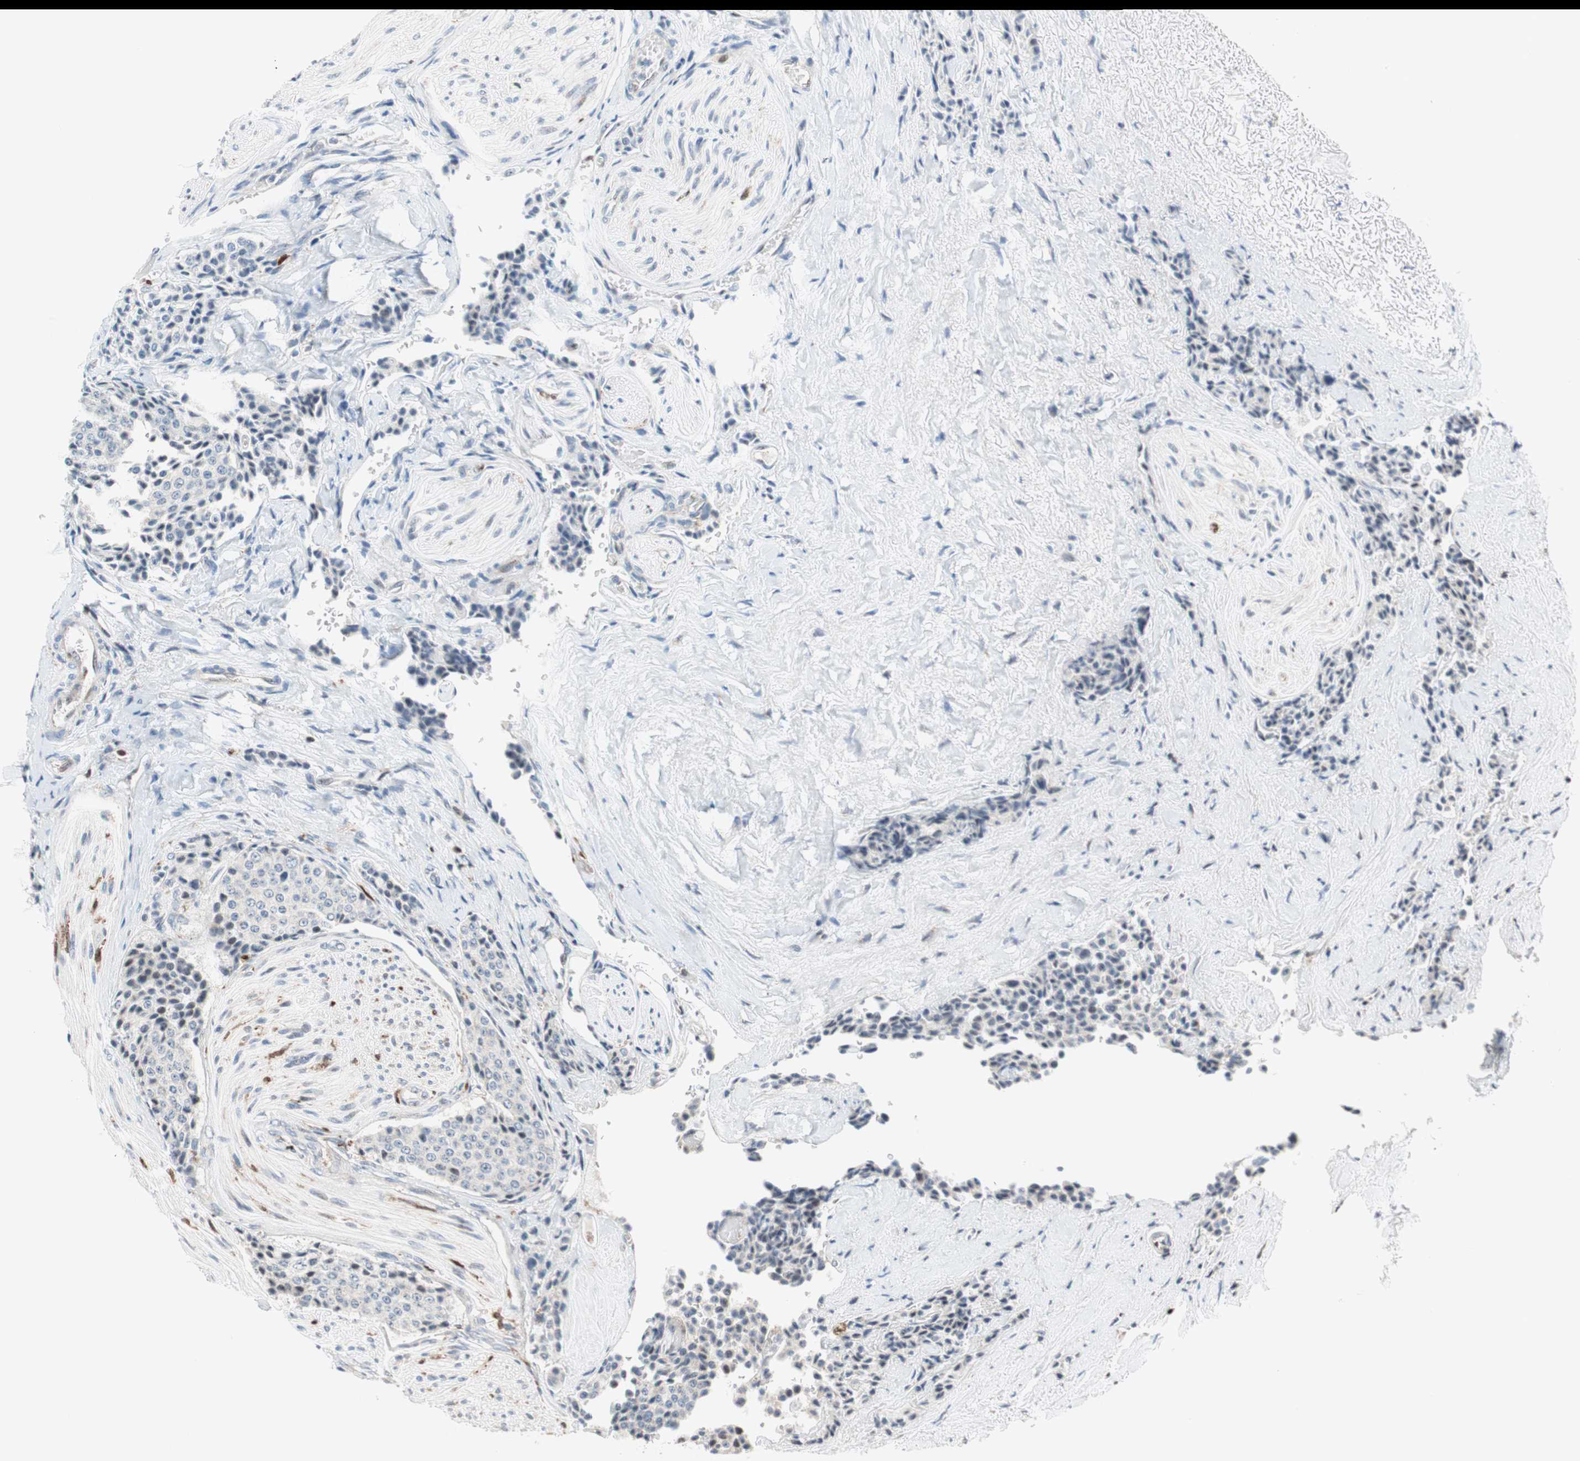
{"staining": {"intensity": "negative", "quantity": "none", "location": "none"}, "tissue": "carcinoid", "cell_type": "Tumor cells", "image_type": "cancer", "snomed": [{"axis": "morphology", "description": "Carcinoid, malignant, NOS"}, {"axis": "topography", "description": "Colon"}], "caption": "IHC micrograph of carcinoid (malignant) stained for a protein (brown), which shows no positivity in tumor cells.", "gene": "RGS10", "patient": {"sex": "female", "age": 61}}